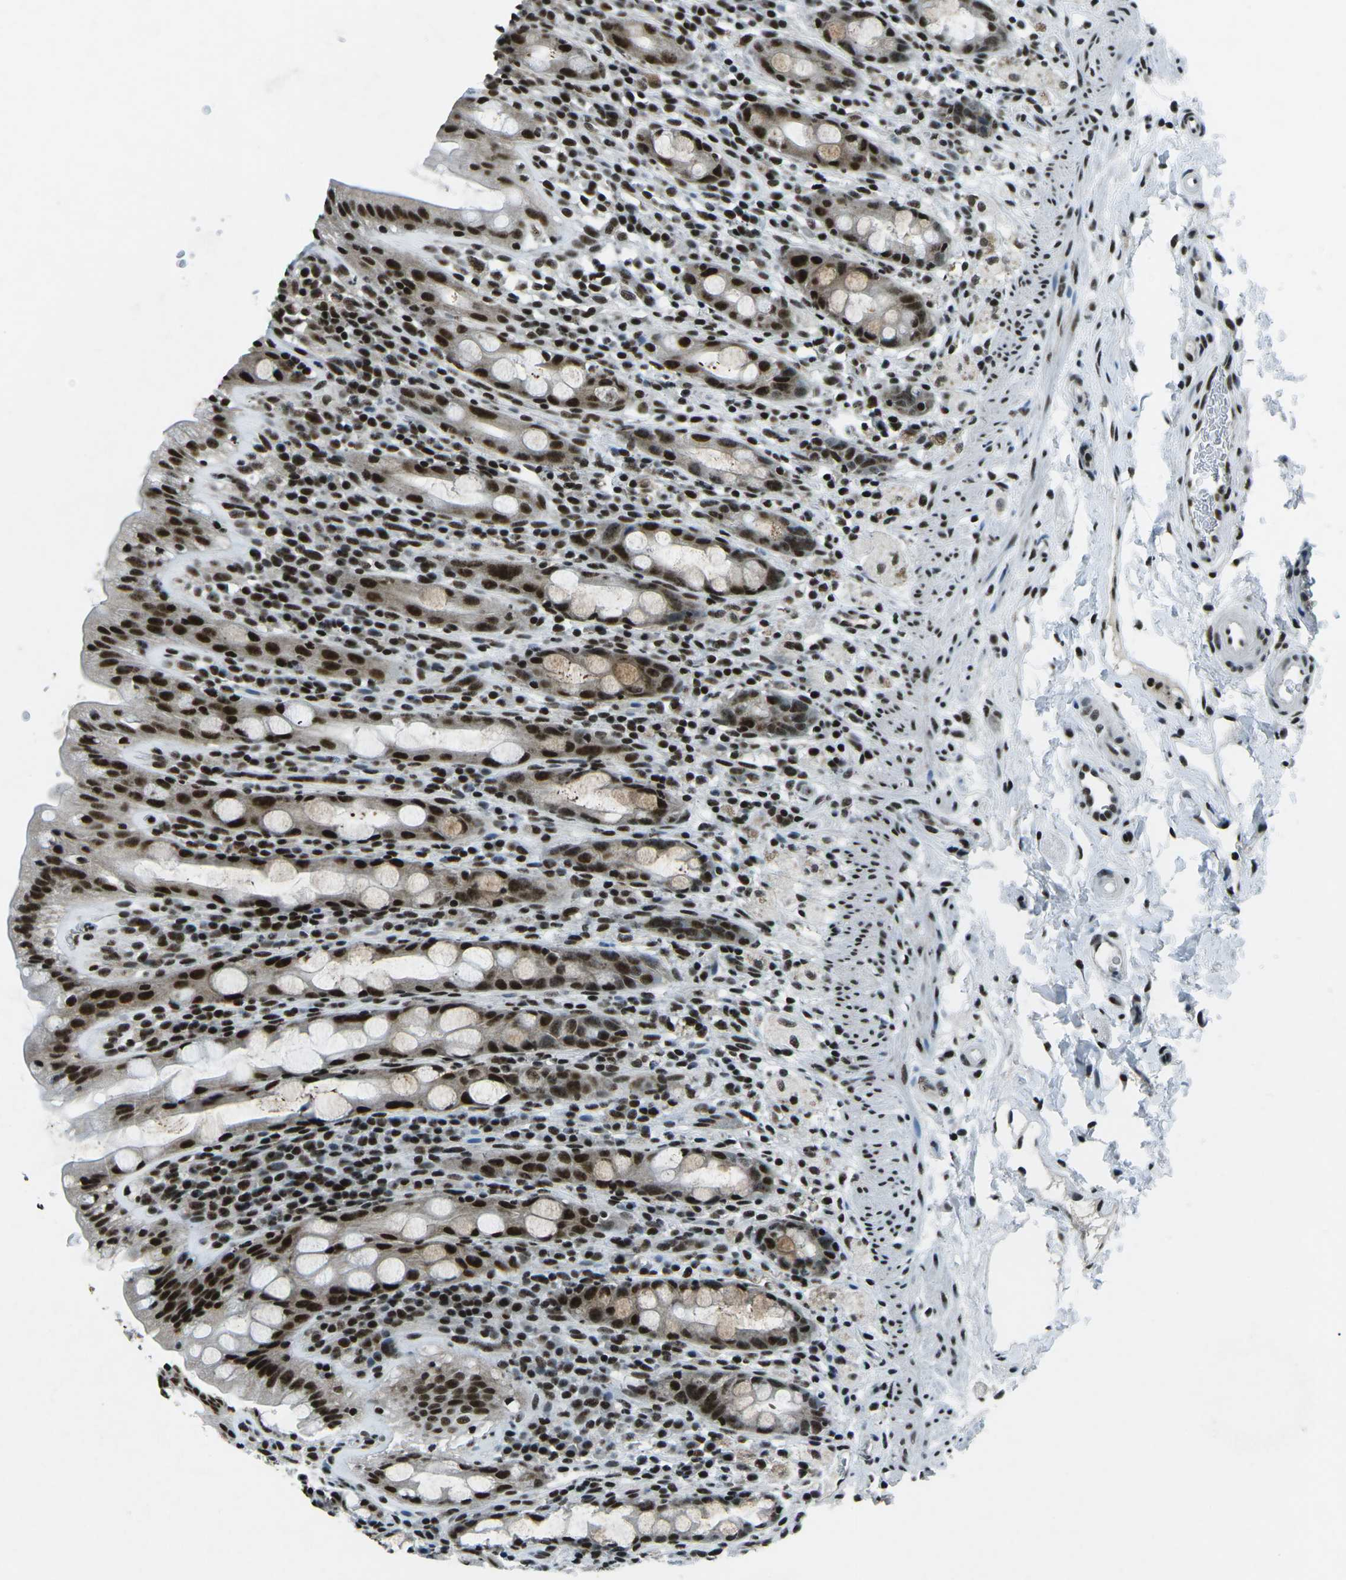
{"staining": {"intensity": "strong", "quantity": ">75%", "location": "cytoplasmic/membranous,nuclear"}, "tissue": "rectum", "cell_type": "Glandular cells", "image_type": "normal", "snomed": [{"axis": "morphology", "description": "Normal tissue, NOS"}, {"axis": "topography", "description": "Rectum"}], "caption": "Immunohistochemical staining of benign rectum reveals strong cytoplasmic/membranous,nuclear protein expression in approximately >75% of glandular cells.", "gene": "RBL2", "patient": {"sex": "male", "age": 44}}